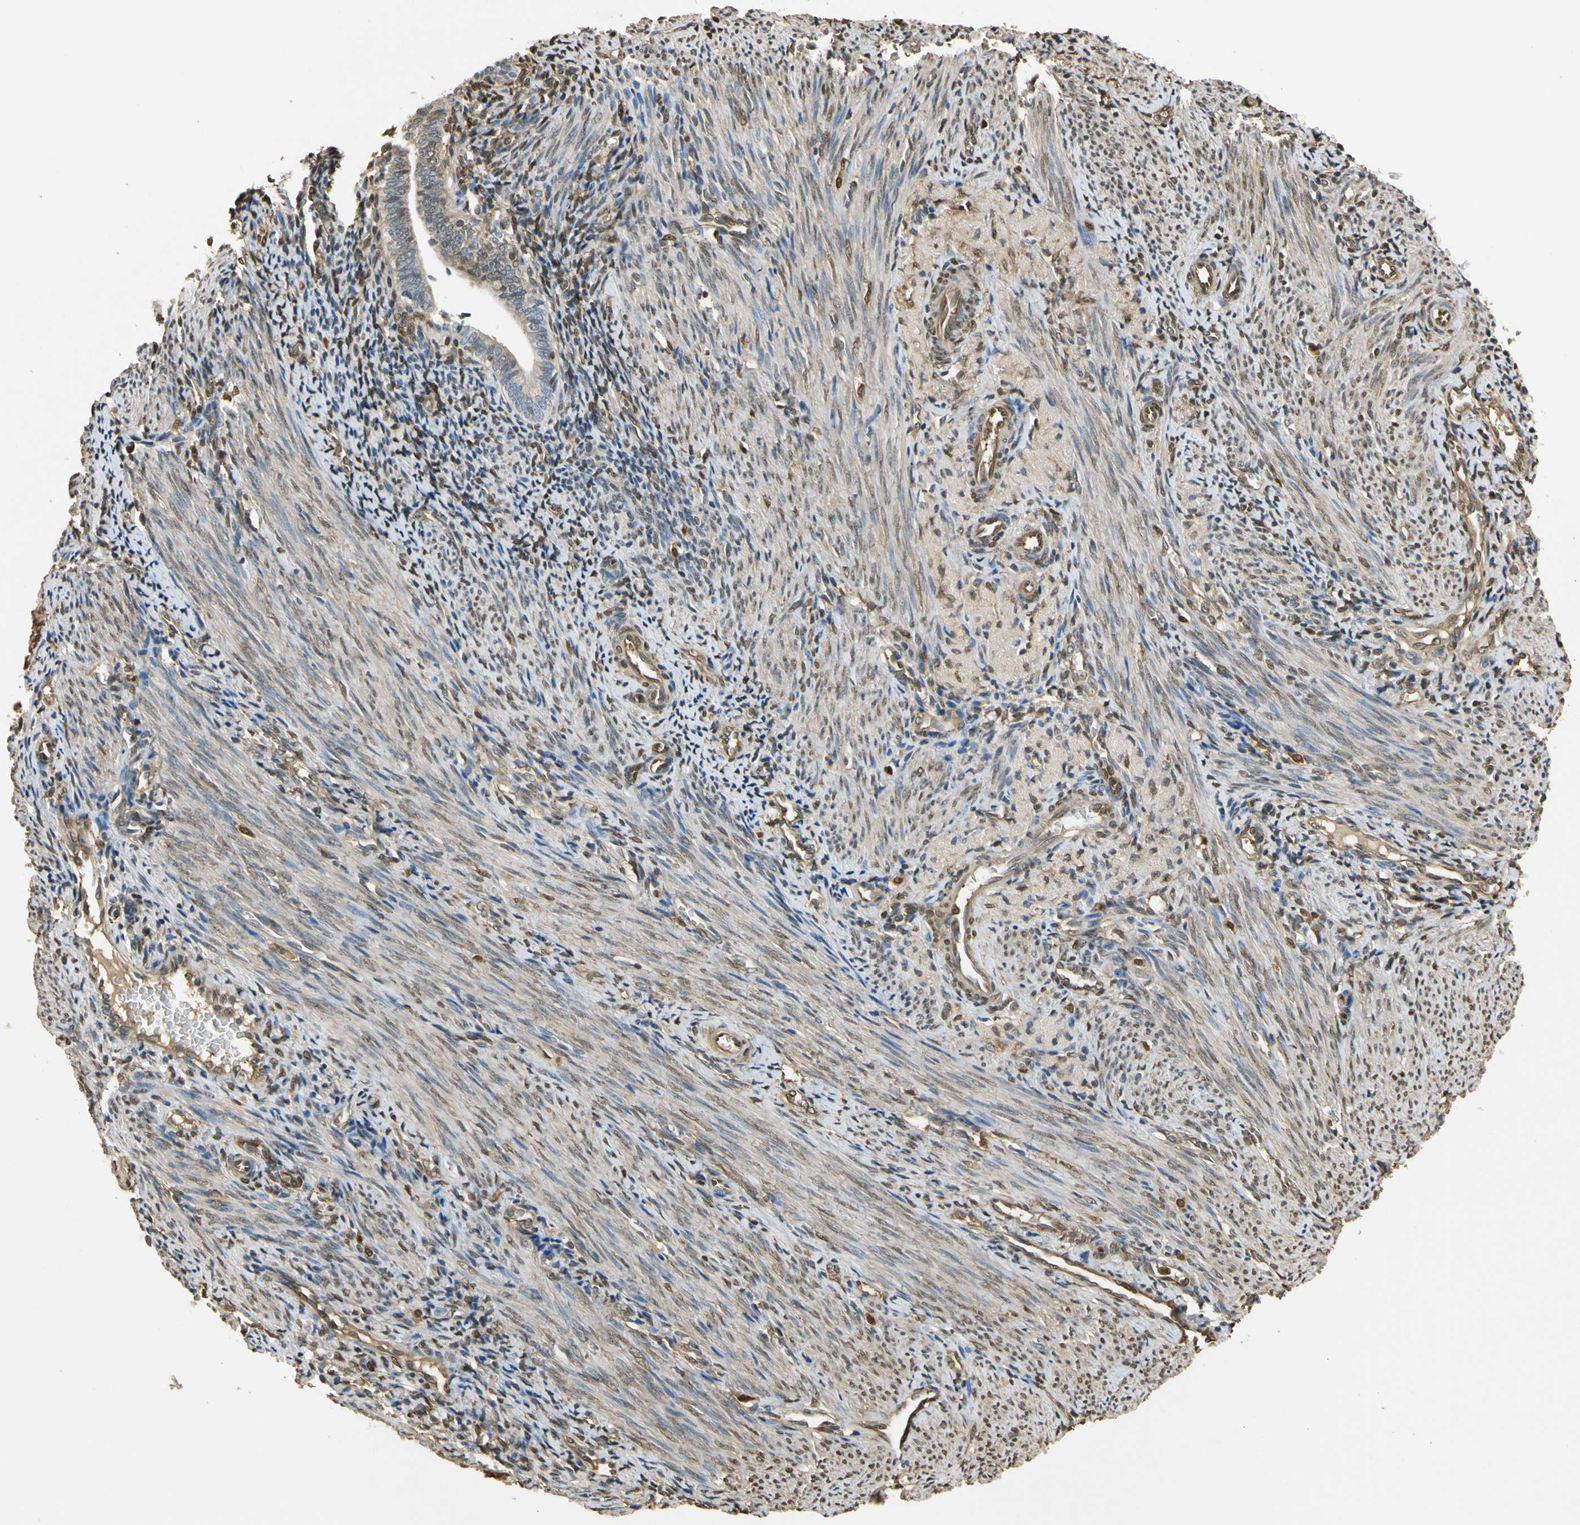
{"staining": {"intensity": "moderate", "quantity": ">75%", "location": "cytoplasmic/membranous,nuclear"}, "tissue": "endometrium", "cell_type": "Cells in endometrial stroma", "image_type": "normal", "snomed": [{"axis": "morphology", "description": "Normal tissue, NOS"}, {"axis": "topography", "description": "Uterus"}, {"axis": "topography", "description": "Endometrium"}], "caption": "Cells in endometrial stroma show moderate cytoplasmic/membranous,nuclear positivity in approximately >75% of cells in normal endometrium. (DAB = brown stain, brightfield microscopy at high magnification).", "gene": "S100A6", "patient": {"sex": "female", "age": 33}}